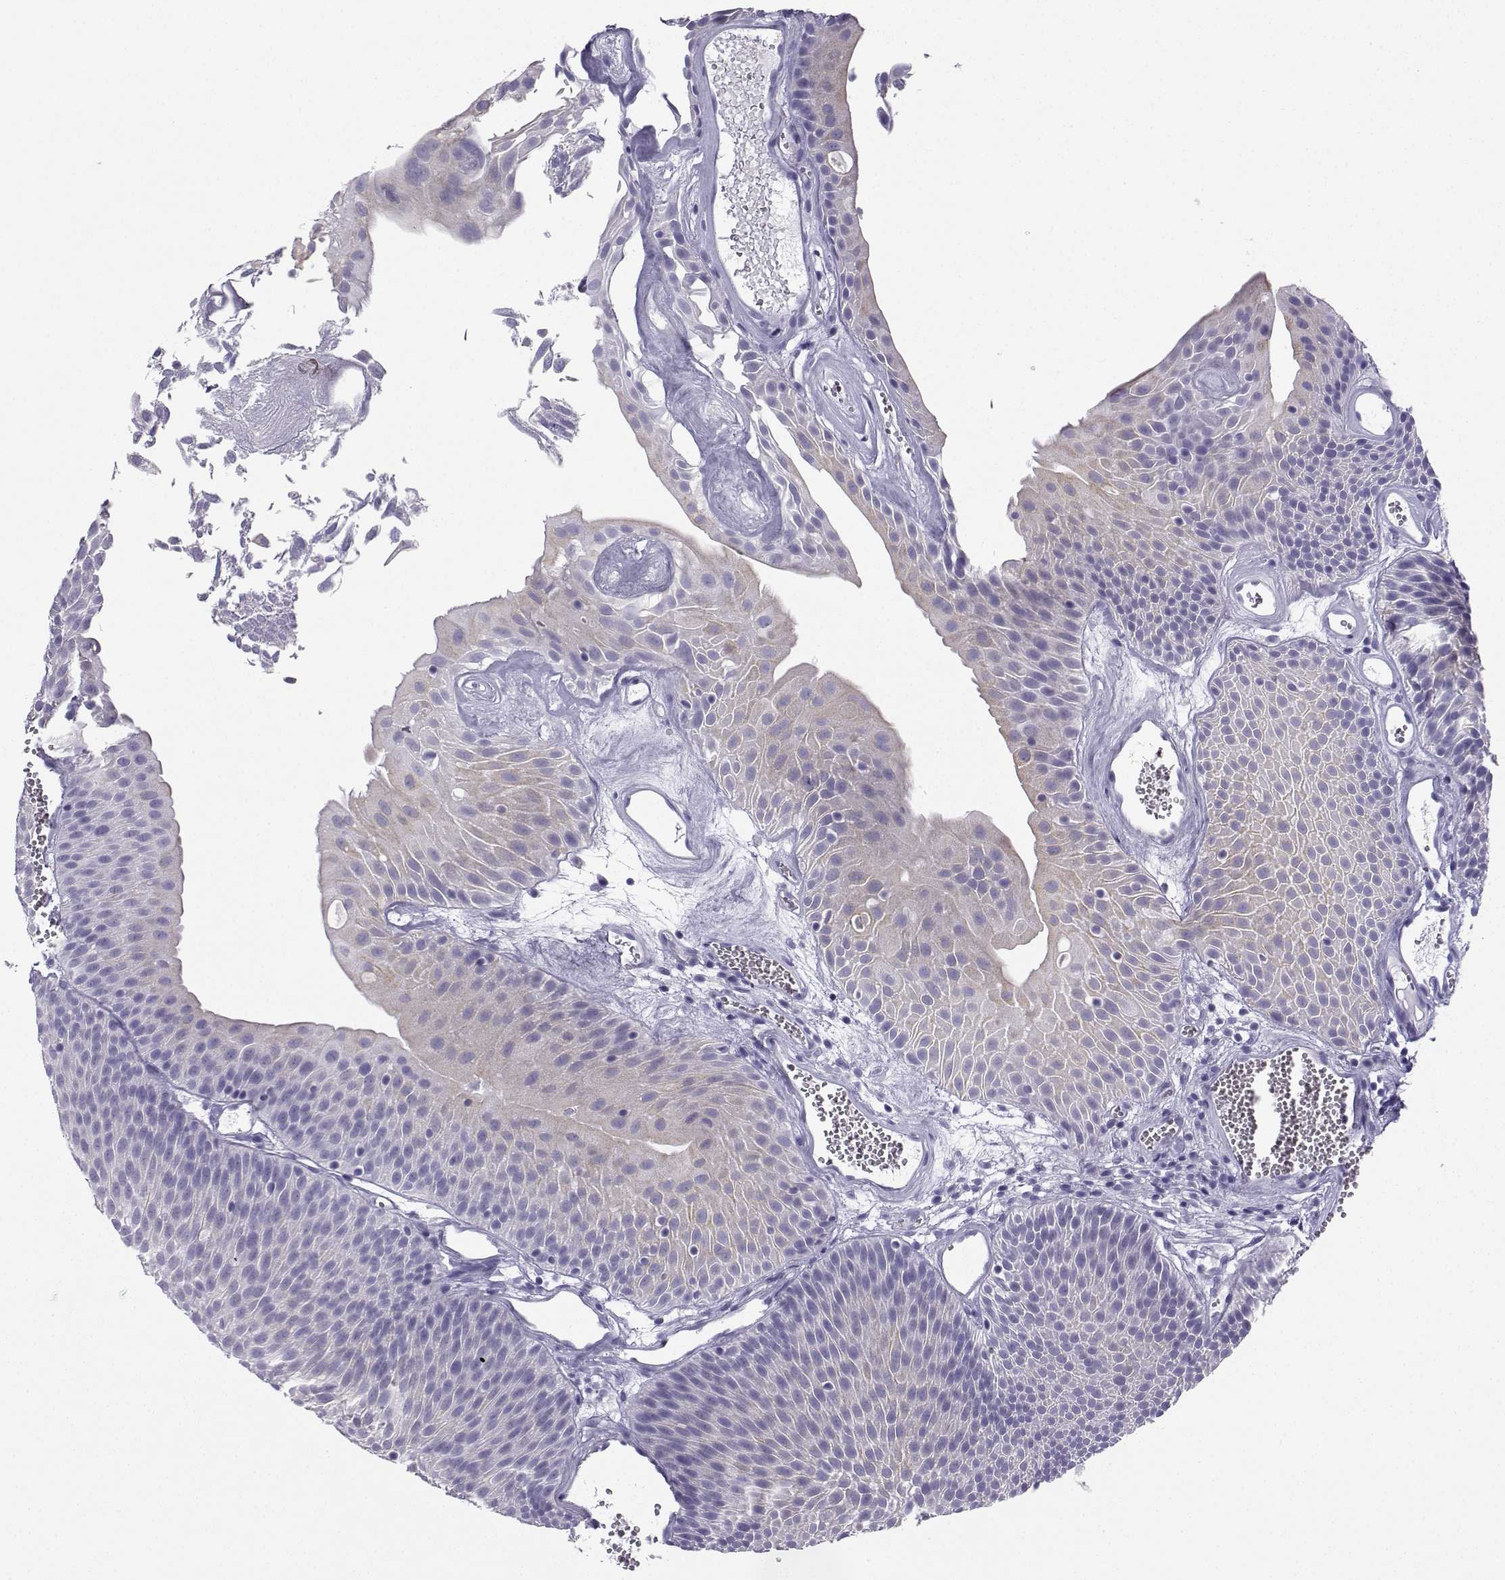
{"staining": {"intensity": "negative", "quantity": "none", "location": "none"}, "tissue": "urothelial cancer", "cell_type": "Tumor cells", "image_type": "cancer", "snomed": [{"axis": "morphology", "description": "Urothelial carcinoma, Low grade"}, {"axis": "topography", "description": "Urinary bladder"}], "caption": "Tumor cells show no significant staining in urothelial cancer.", "gene": "NEFL", "patient": {"sex": "male", "age": 52}}